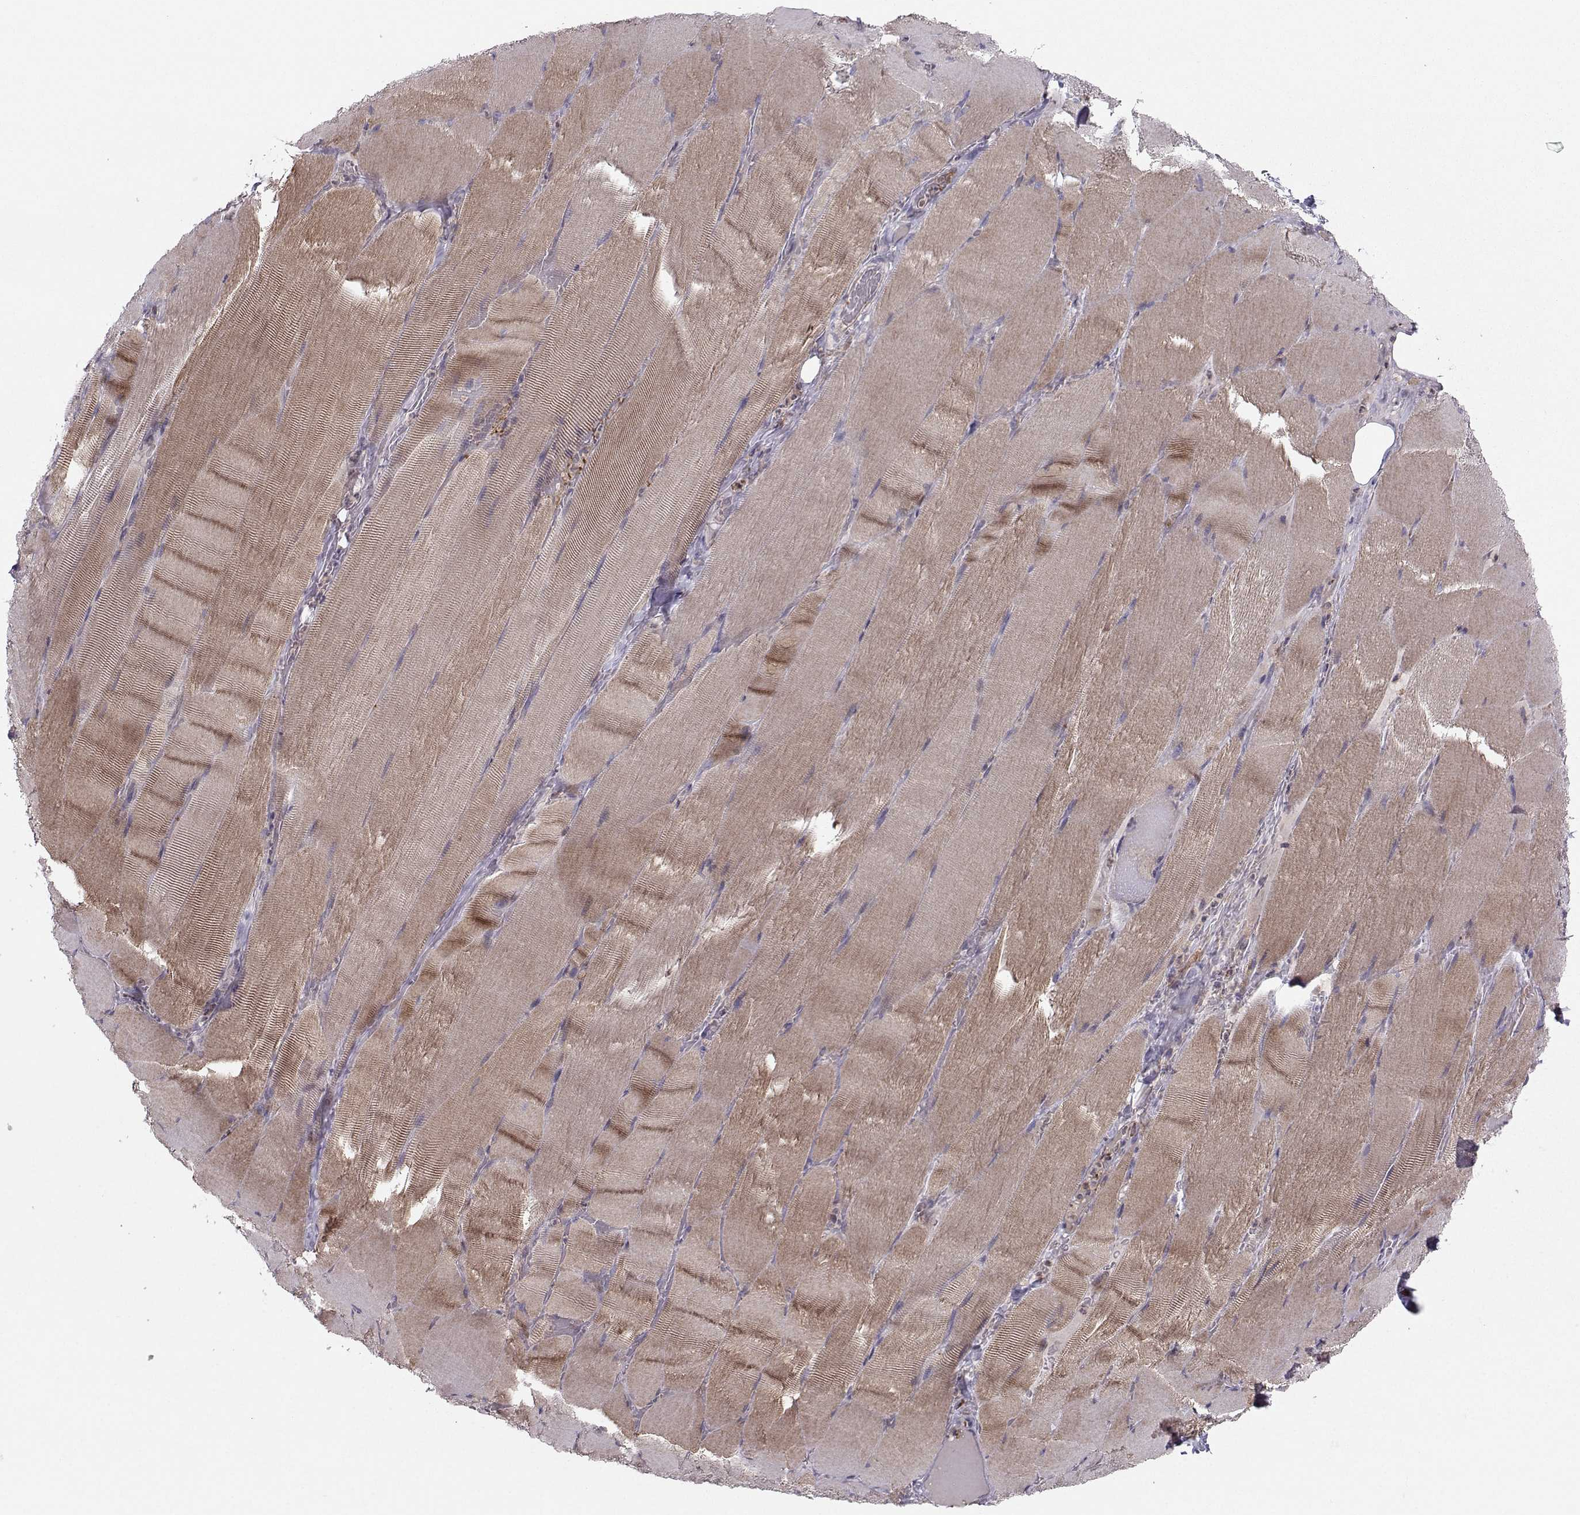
{"staining": {"intensity": "moderate", "quantity": "25%-75%", "location": "cytoplasmic/membranous"}, "tissue": "skeletal muscle", "cell_type": "Myocytes", "image_type": "normal", "snomed": [{"axis": "morphology", "description": "Normal tissue, NOS"}, {"axis": "topography", "description": "Skeletal muscle"}], "caption": "Immunohistochemistry (IHC) of benign human skeletal muscle reveals medium levels of moderate cytoplasmic/membranous positivity in approximately 25%-75% of myocytes. Nuclei are stained in blue.", "gene": "ASB16", "patient": {"sex": "male", "age": 56}}